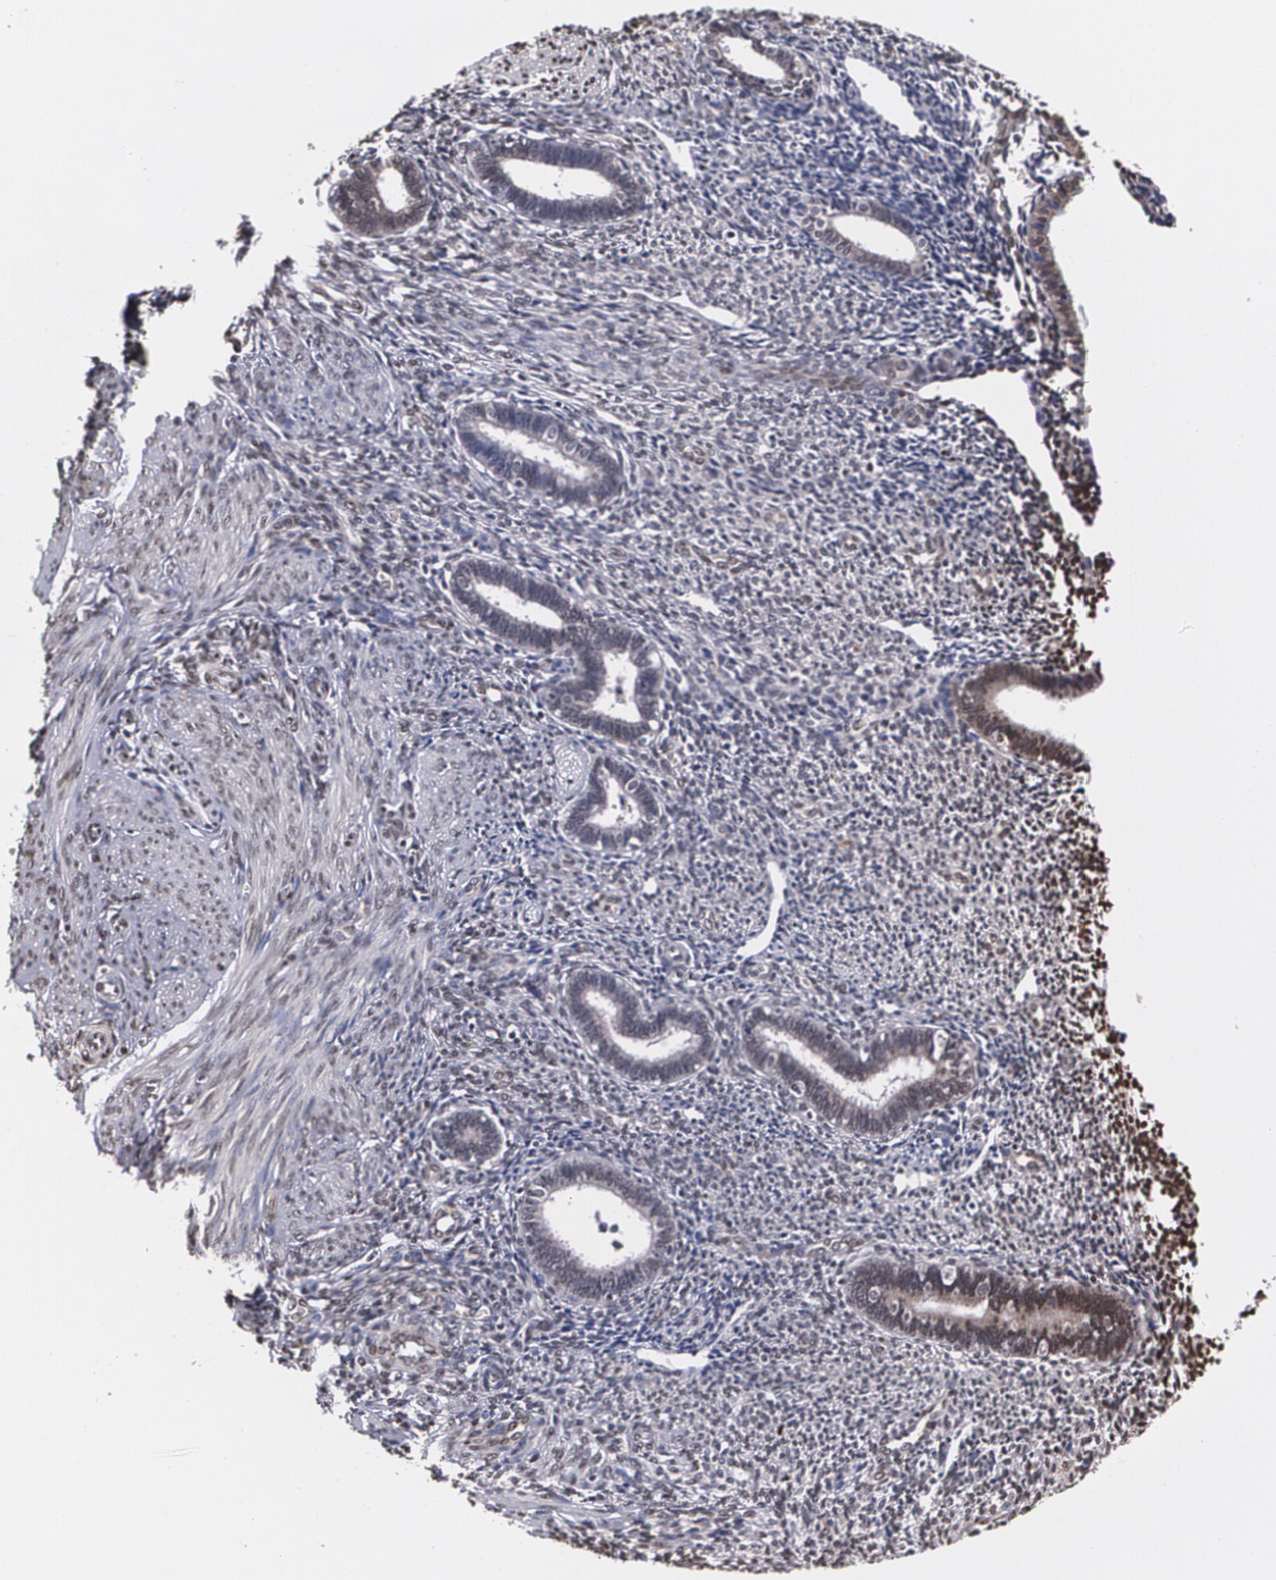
{"staining": {"intensity": "negative", "quantity": "none", "location": "none"}, "tissue": "endometrium", "cell_type": "Cells in endometrial stroma", "image_type": "normal", "snomed": [{"axis": "morphology", "description": "Normal tissue, NOS"}, {"axis": "topography", "description": "Endometrium"}], "caption": "The image shows no staining of cells in endometrial stroma in unremarkable endometrium. (Immunohistochemistry (ihc), brightfield microscopy, high magnification).", "gene": "MVP", "patient": {"sex": "female", "age": 27}}